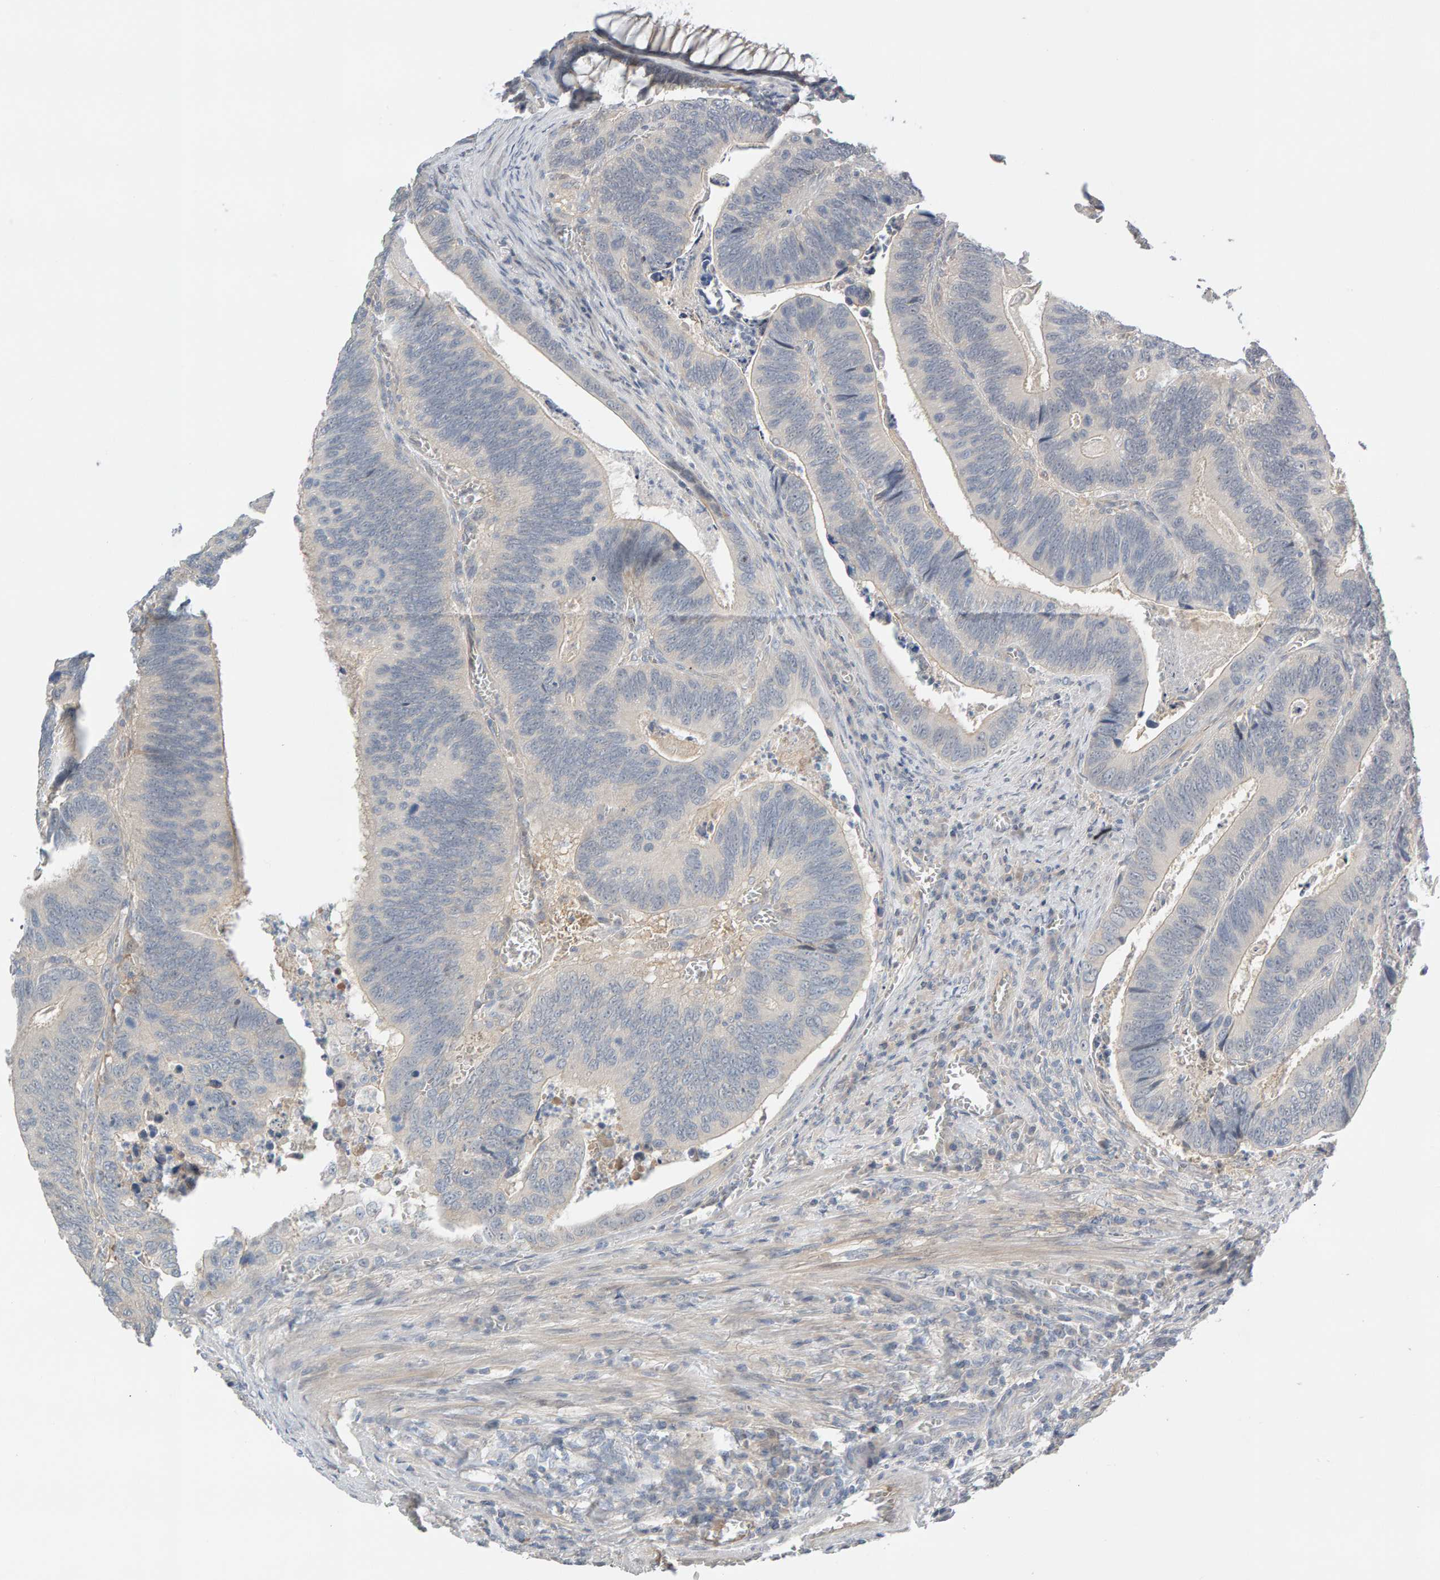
{"staining": {"intensity": "negative", "quantity": "none", "location": "none"}, "tissue": "colorectal cancer", "cell_type": "Tumor cells", "image_type": "cancer", "snomed": [{"axis": "morphology", "description": "Inflammation, NOS"}, {"axis": "morphology", "description": "Adenocarcinoma, NOS"}, {"axis": "topography", "description": "Colon"}], "caption": "A photomicrograph of human adenocarcinoma (colorectal) is negative for staining in tumor cells.", "gene": "GFUS", "patient": {"sex": "male", "age": 72}}